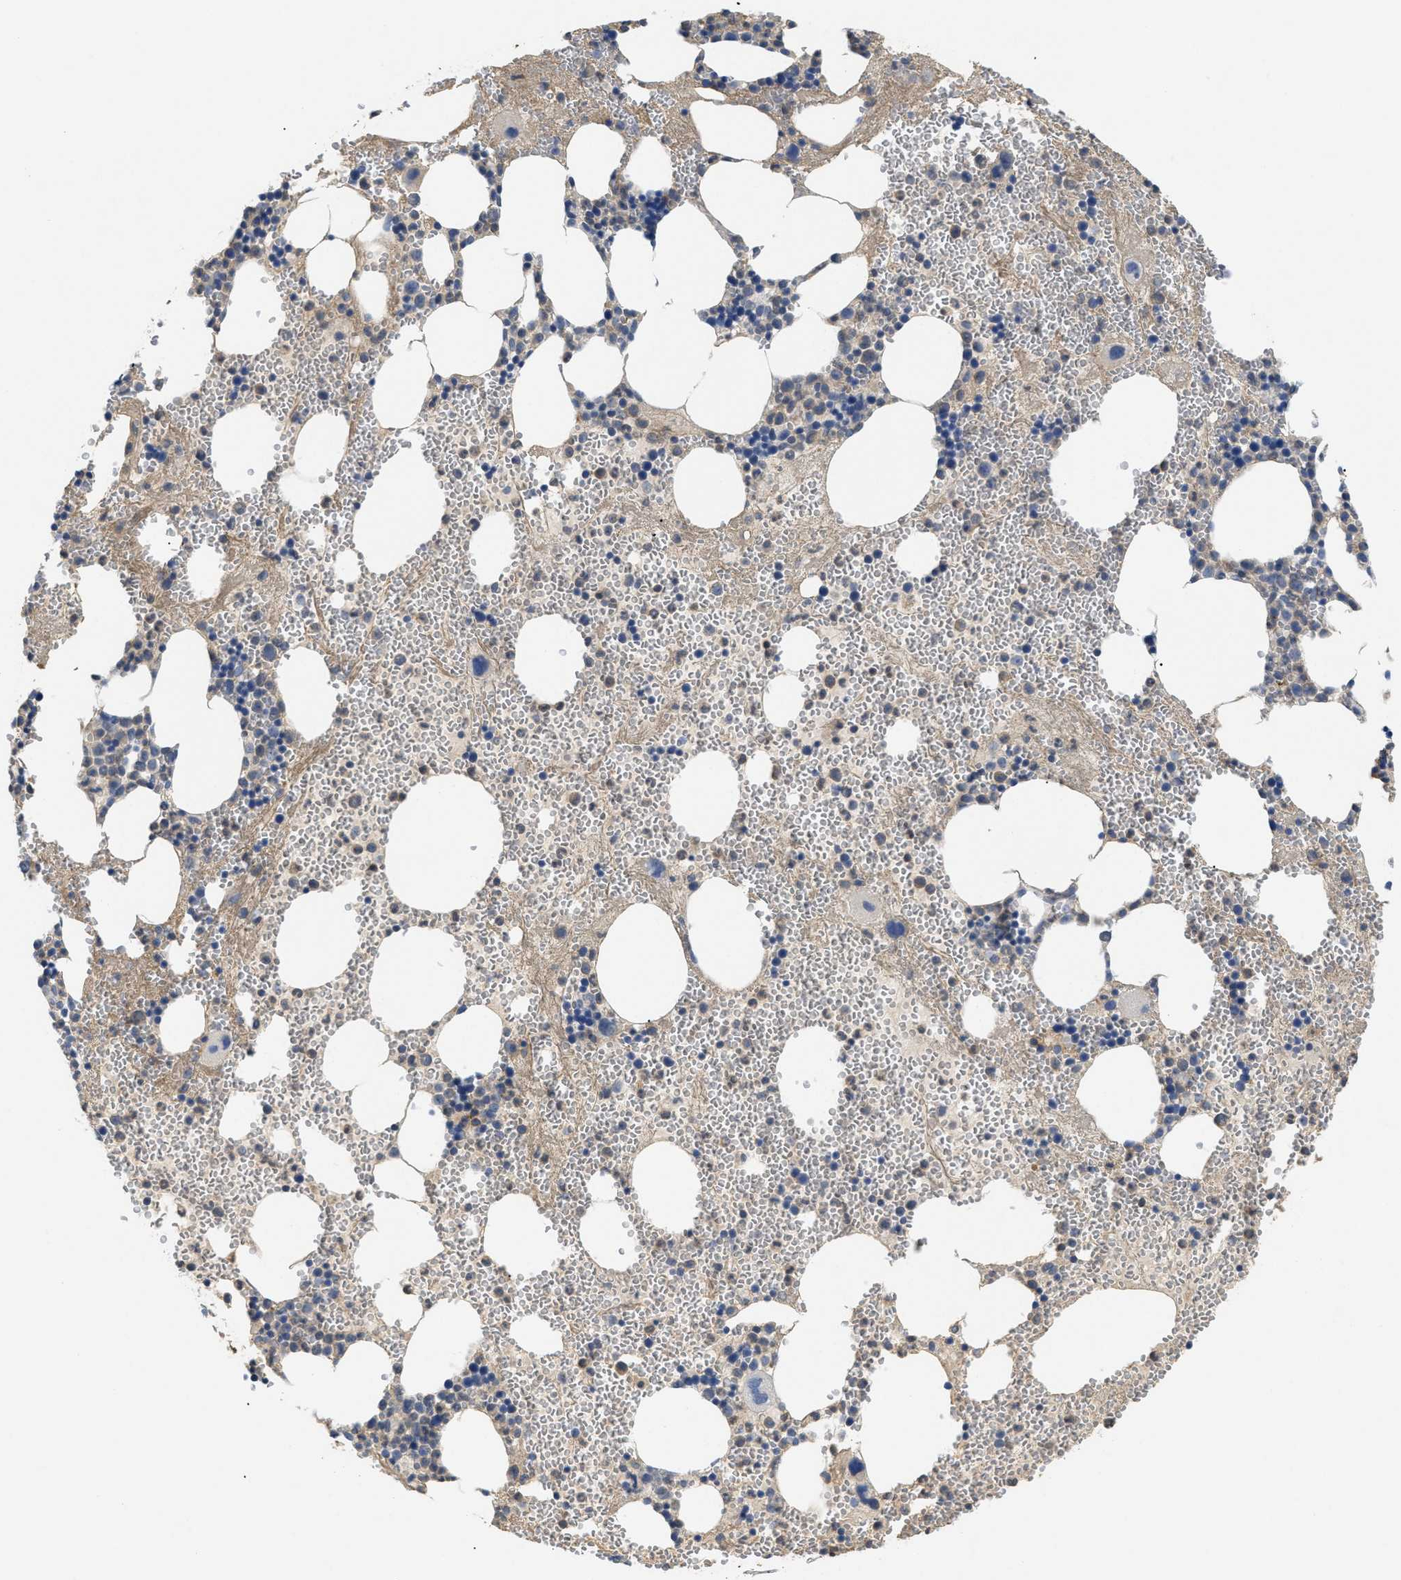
{"staining": {"intensity": "negative", "quantity": "none", "location": "none"}, "tissue": "bone marrow", "cell_type": "Hematopoietic cells", "image_type": "normal", "snomed": [{"axis": "morphology", "description": "Normal tissue, NOS"}, {"axis": "morphology", "description": "Inflammation, NOS"}, {"axis": "topography", "description": "Bone marrow"}], "caption": "Immunohistochemistry (IHC) of normal human bone marrow displays no staining in hematopoietic cells.", "gene": "ANXA4", "patient": {"sex": "female", "age": 76}}